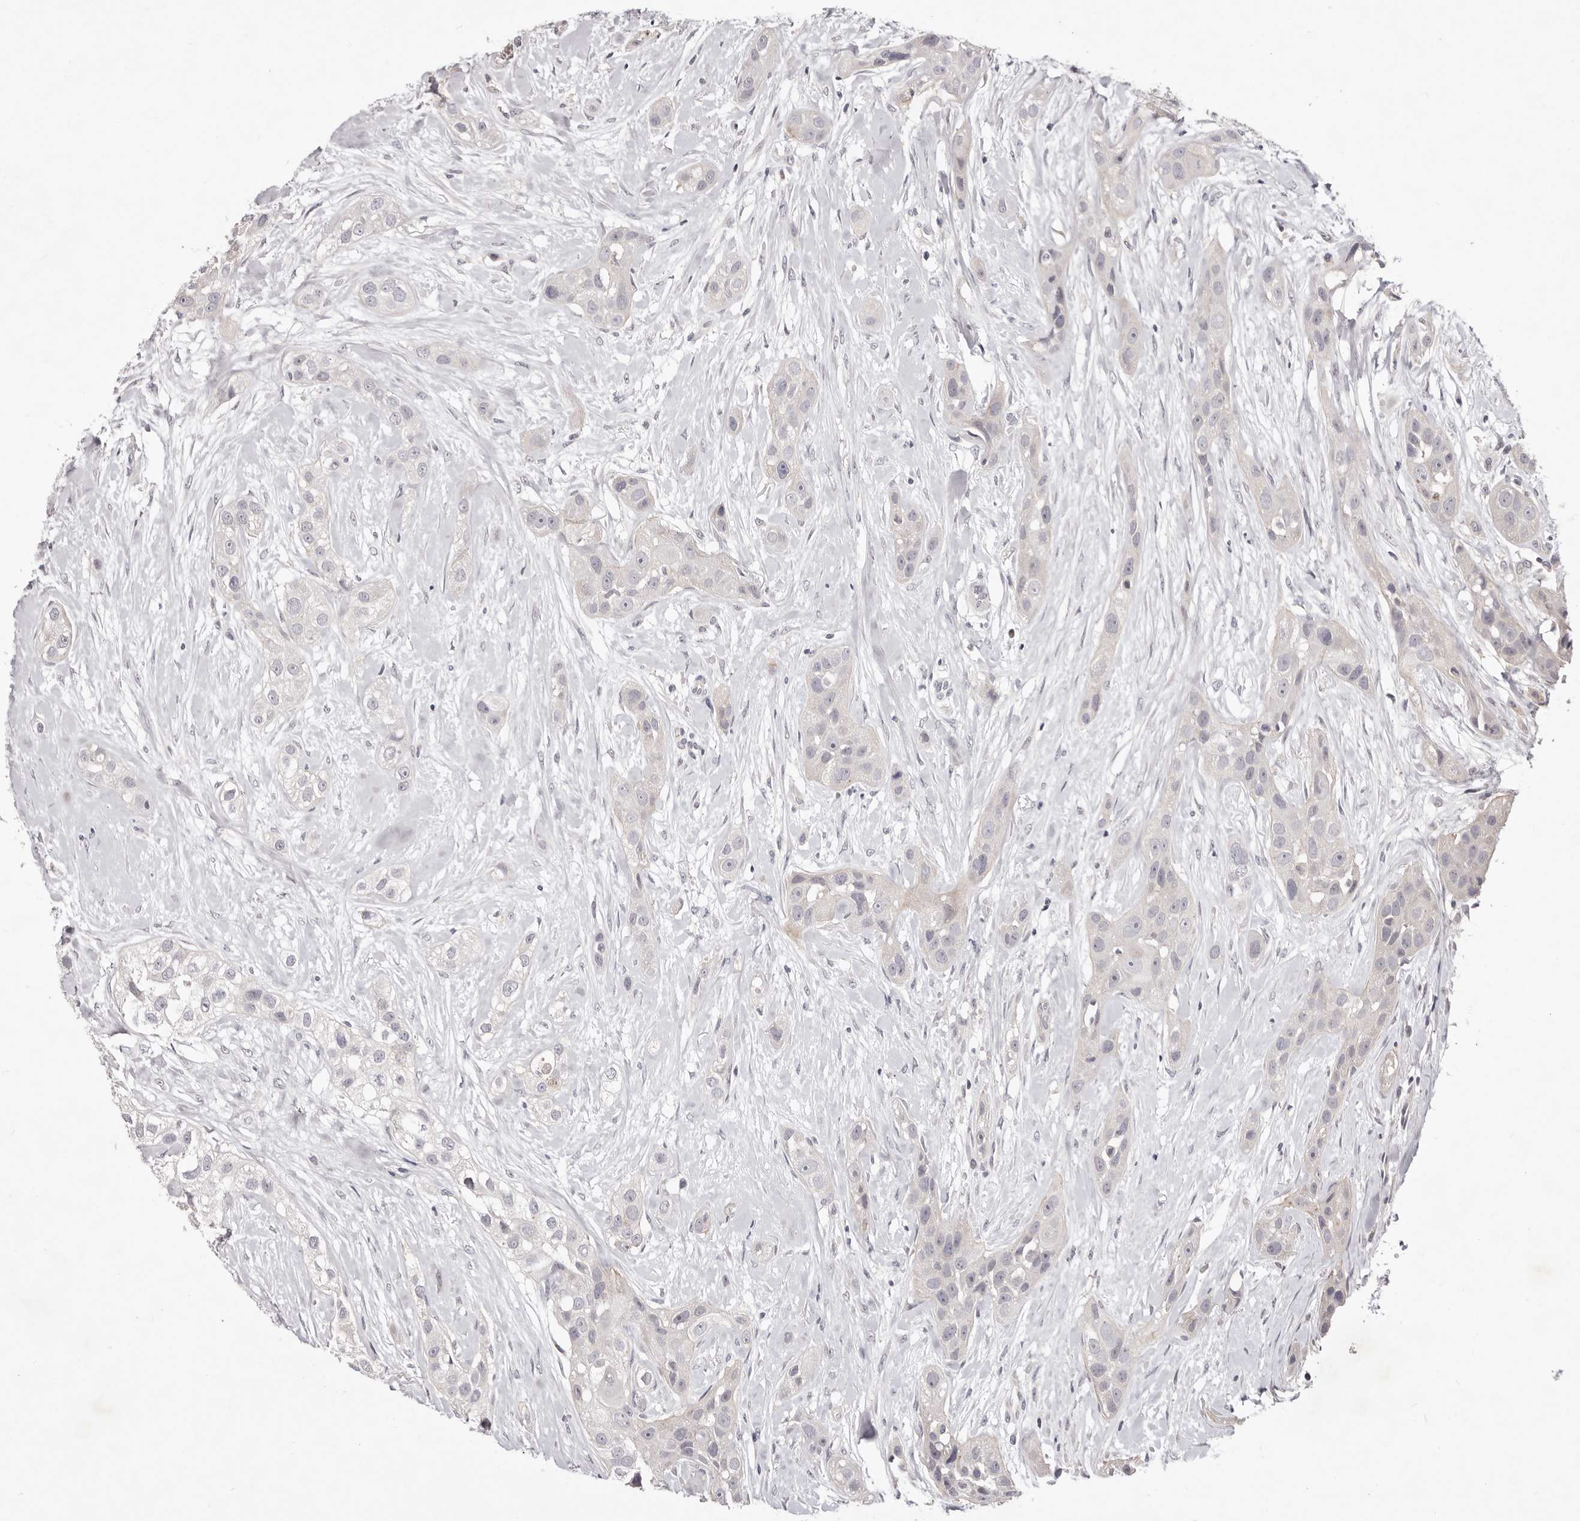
{"staining": {"intensity": "negative", "quantity": "none", "location": "none"}, "tissue": "head and neck cancer", "cell_type": "Tumor cells", "image_type": "cancer", "snomed": [{"axis": "morphology", "description": "Normal tissue, NOS"}, {"axis": "morphology", "description": "Squamous cell carcinoma, NOS"}, {"axis": "topography", "description": "Skeletal muscle"}, {"axis": "topography", "description": "Head-Neck"}], "caption": "Image shows no significant protein expression in tumor cells of head and neck cancer.", "gene": "GARNL3", "patient": {"sex": "male", "age": 51}}